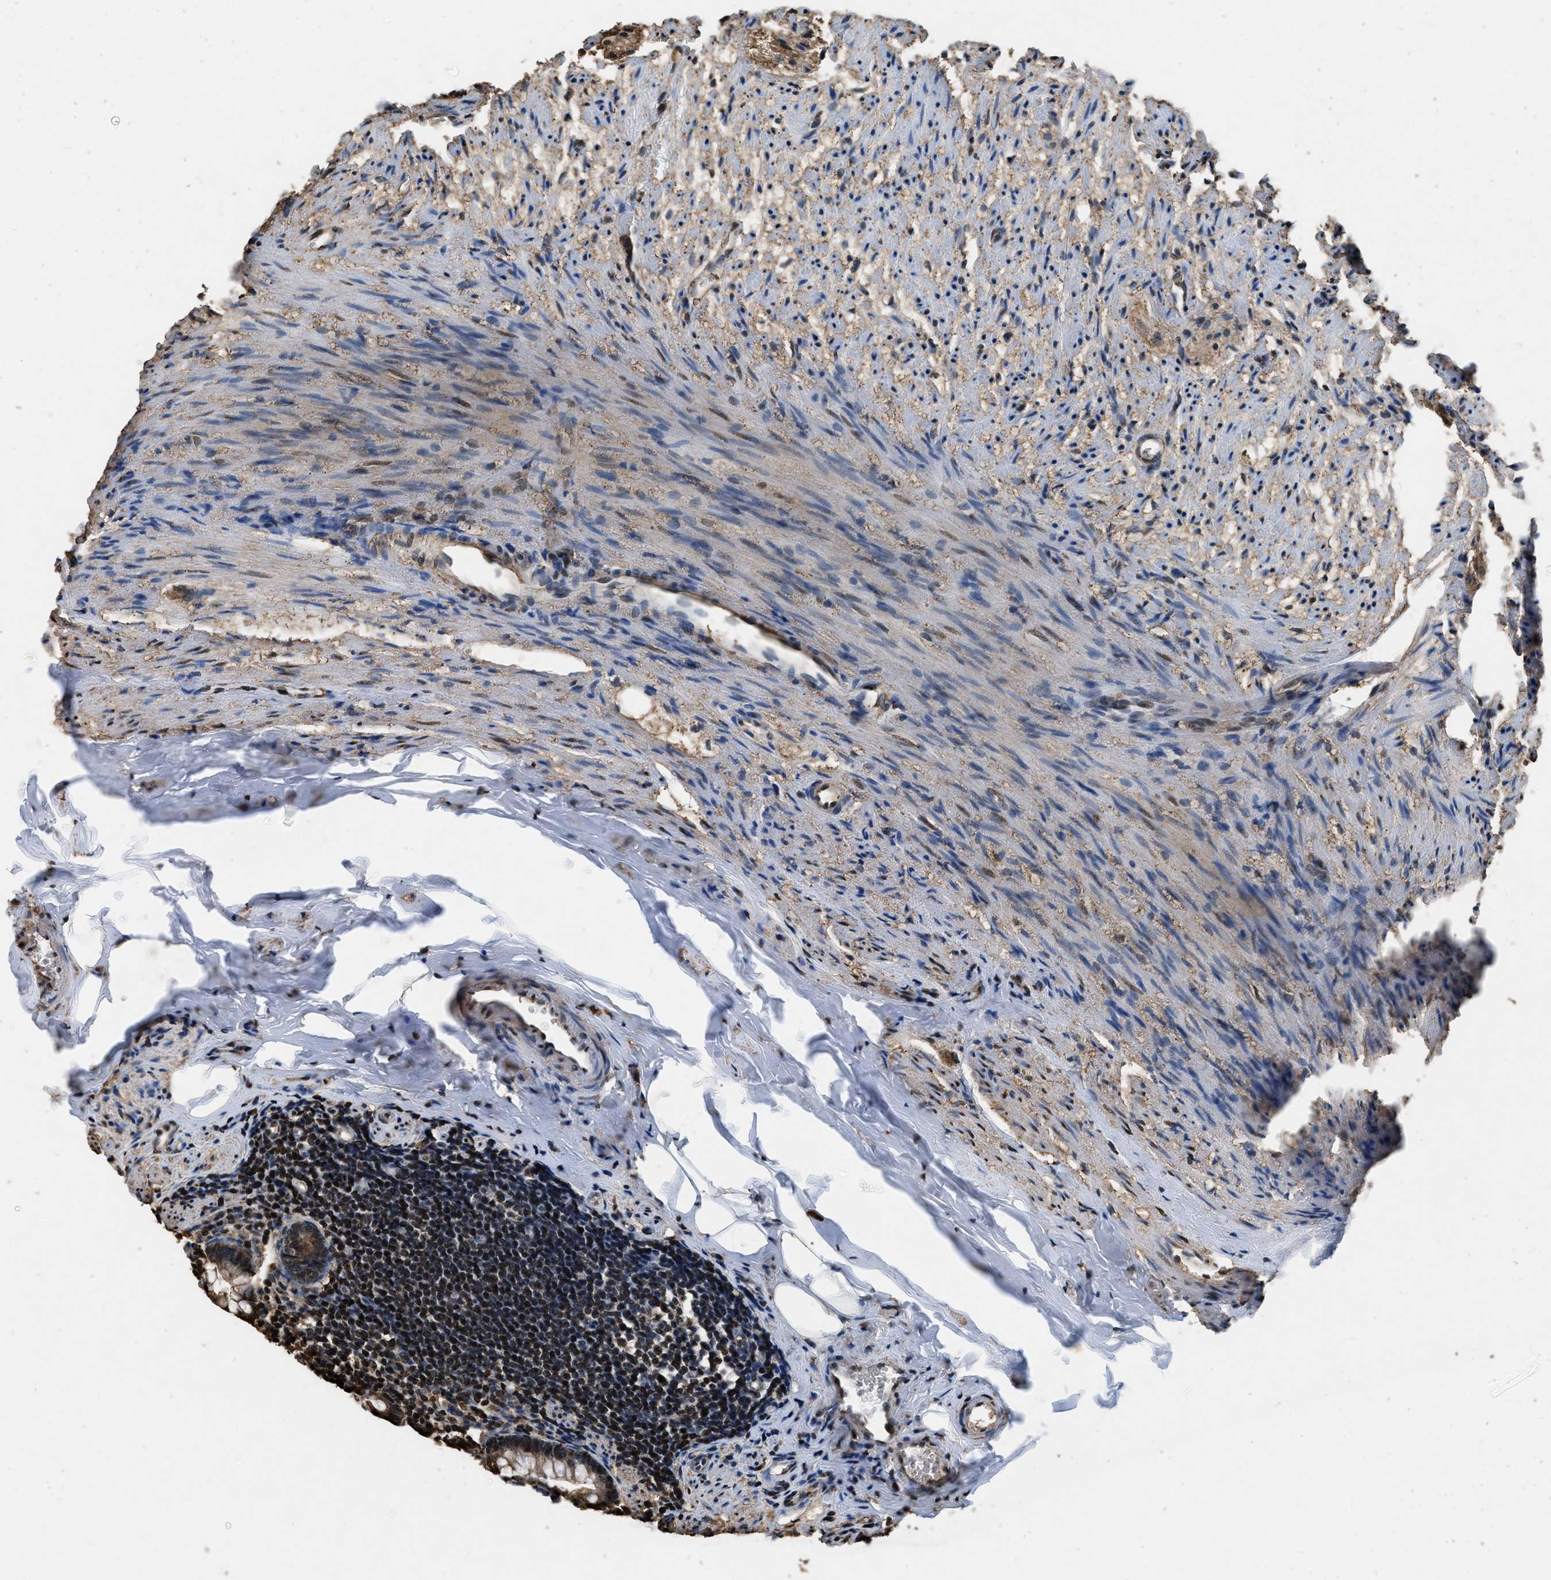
{"staining": {"intensity": "moderate", "quantity": "25%-75%", "location": "cytoplasmic/membranous,nuclear"}, "tissue": "appendix", "cell_type": "Glandular cells", "image_type": "normal", "snomed": [{"axis": "morphology", "description": "Normal tissue, NOS"}, {"axis": "topography", "description": "Appendix"}], "caption": "Immunohistochemistry (IHC) (DAB (3,3'-diaminobenzidine)) staining of normal appendix demonstrates moderate cytoplasmic/membranous,nuclear protein staining in about 25%-75% of glandular cells.", "gene": "GAPDH", "patient": {"sex": "female", "age": 77}}